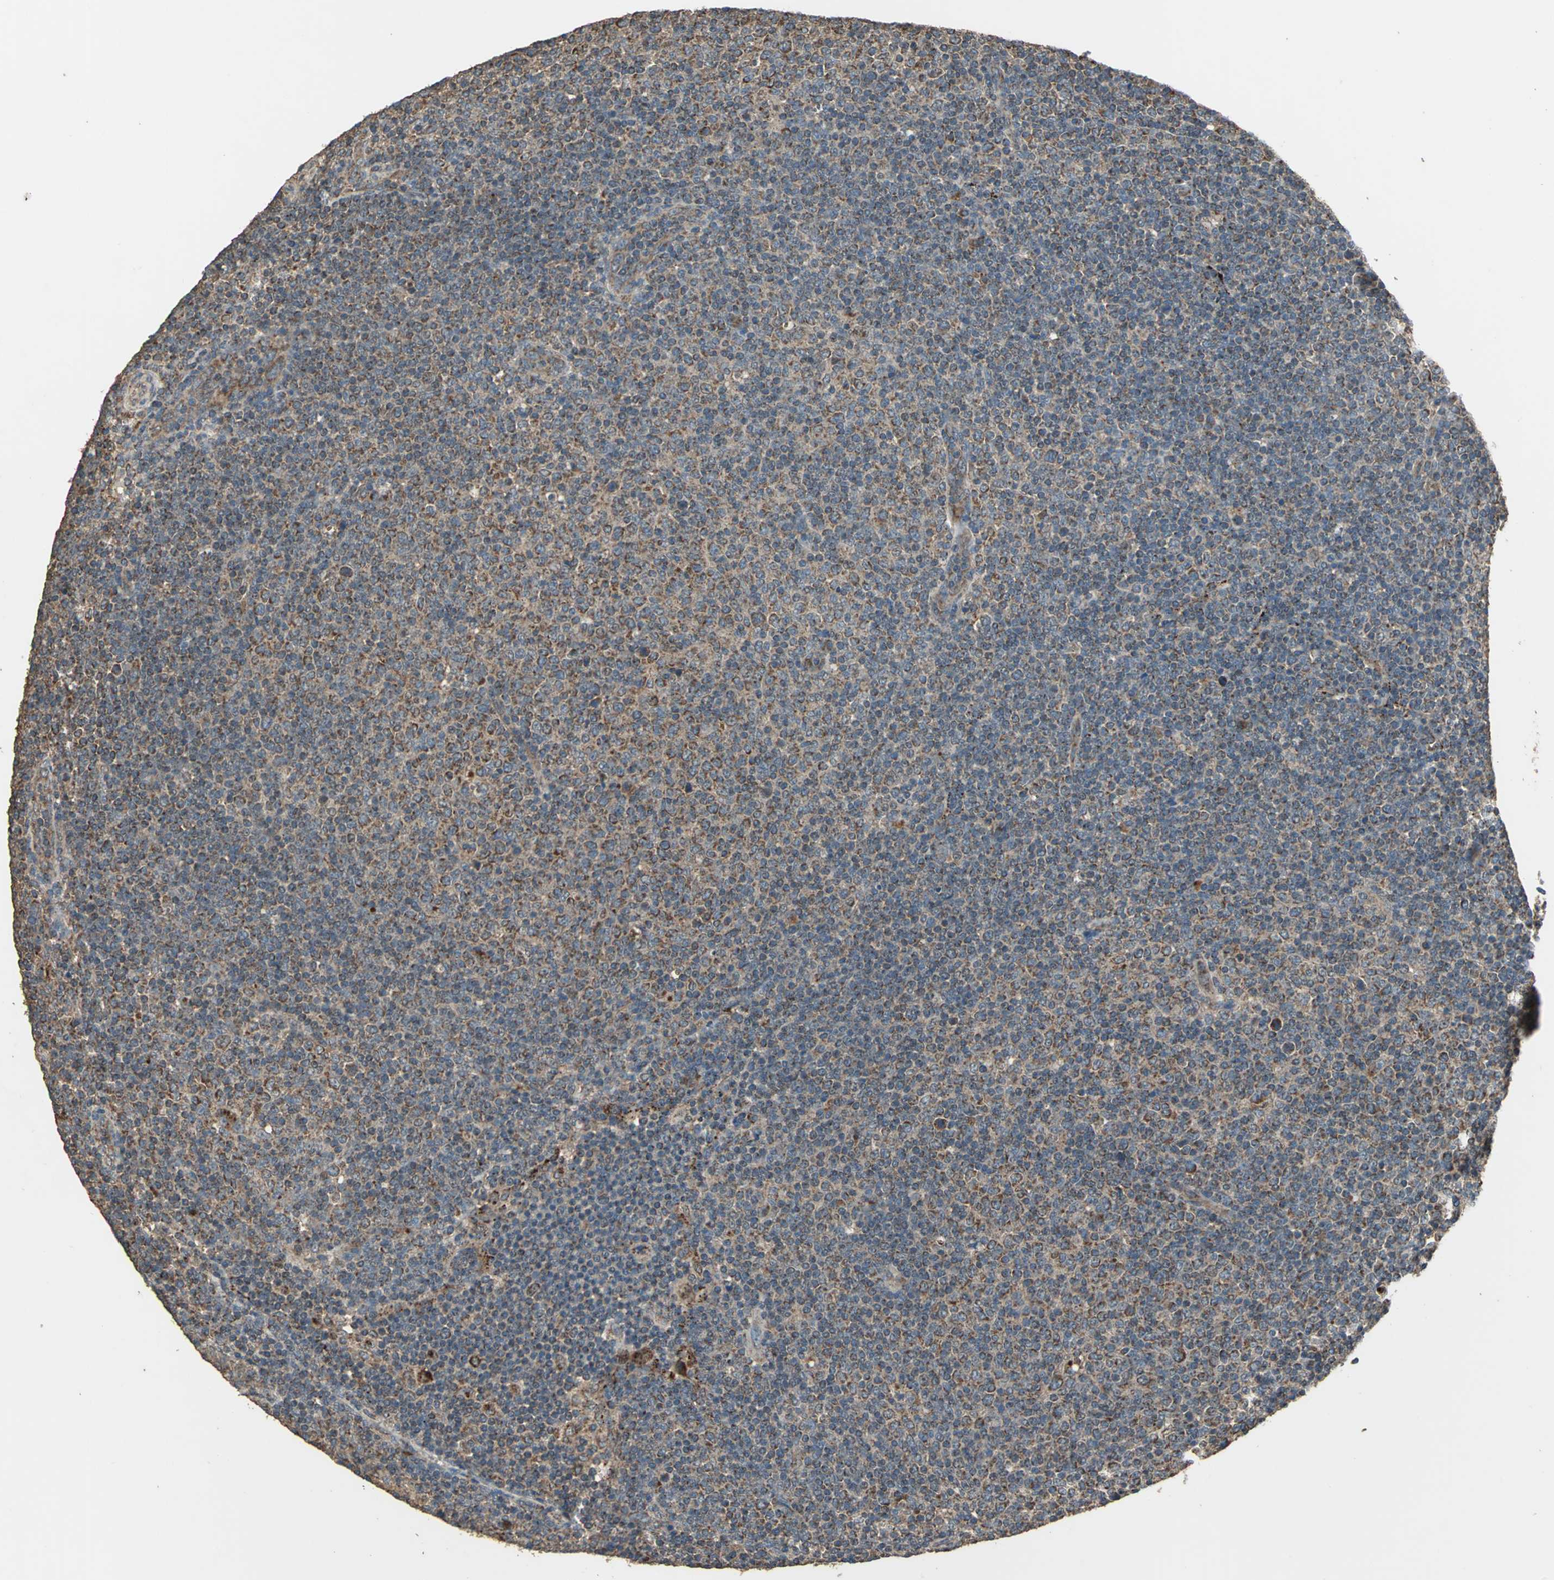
{"staining": {"intensity": "strong", "quantity": "25%-75%", "location": "cytoplasmic/membranous"}, "tissue": "lymphoma", "cell_type": "Tumor cells", "image_type": "cancer", "snomed": [{"axis": "morphology", "description": "Malignant lymphoma, non-Hodgkin's type, Low grade"}, {"axis": "topography", "description": "Lymph node"}], "caption": "A micrograph of human lymphoma stained for a protein displays strong cytoplasmic/membranous brown staining in tumor cells. The protein of interest is stained brown, and the nuclei are stained in blue (DAB (3,3'-diaminobenzidine) IHC with brightfield microscopy, high magnification).", "gene": "POLRMT", "patient": {"sex": "male", "age": 70}}